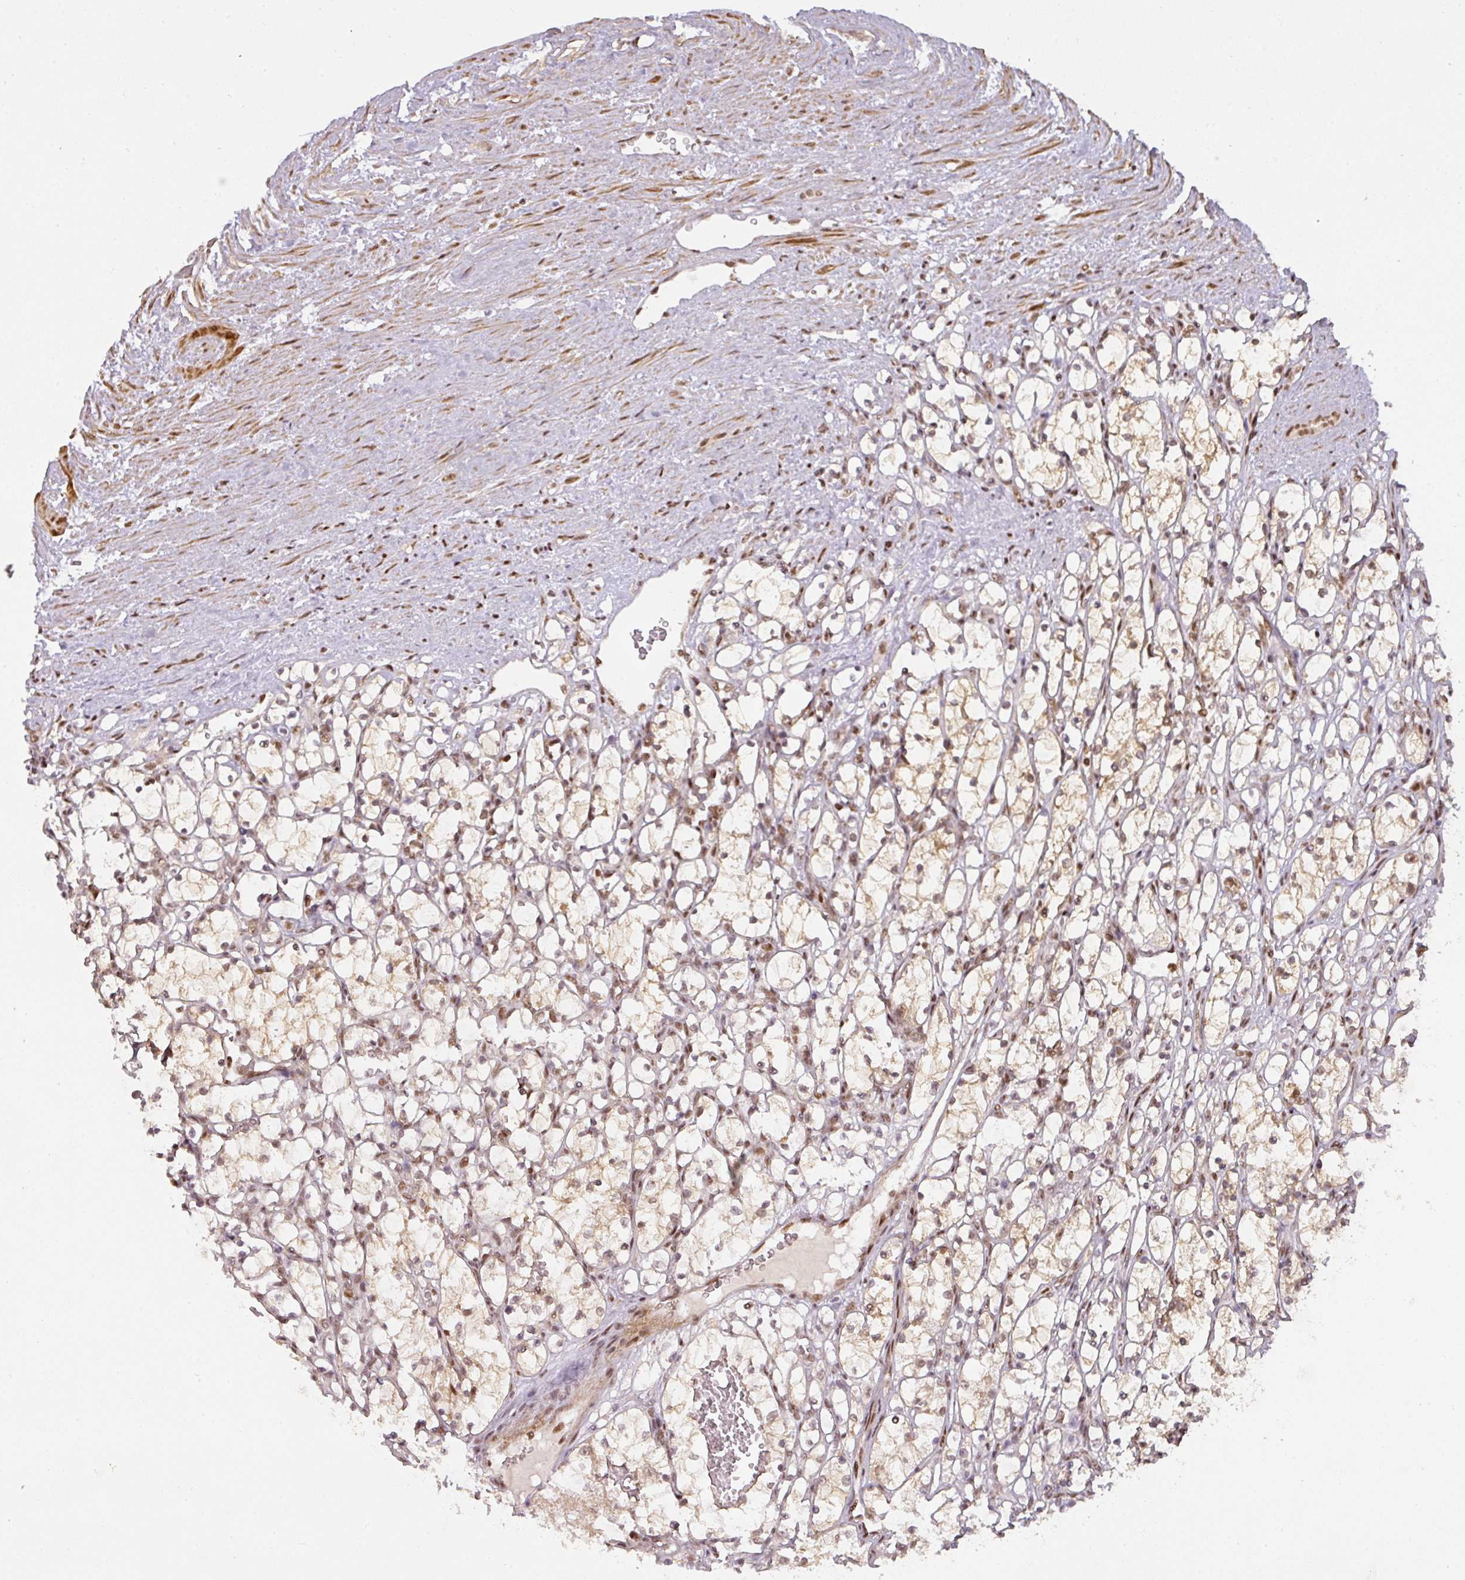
{"staining": {"intensity": "weak", "quantity": ">75%", "location": "cytoplasmic/membranous,nuclear"}, "tissue": "renal cancer", "cell_type": "Tumor cells", "image_type": "cancer", "snomed": [{"axis": "morphology", "description": "Adenocarcinoma, NOS"}, {"axis": "topography", "description": "Kidney"}], "caption": "Protein staining exhibits weak cytoplasmic/membranous and nuclear expression in about >75% of tumor cells in adenocarcinoma (renal). The protein is shown in brown color, while the nuclei are stained blue.", "gene": "GPRIN2", "patient": {"sex": "female", "age": 69}}